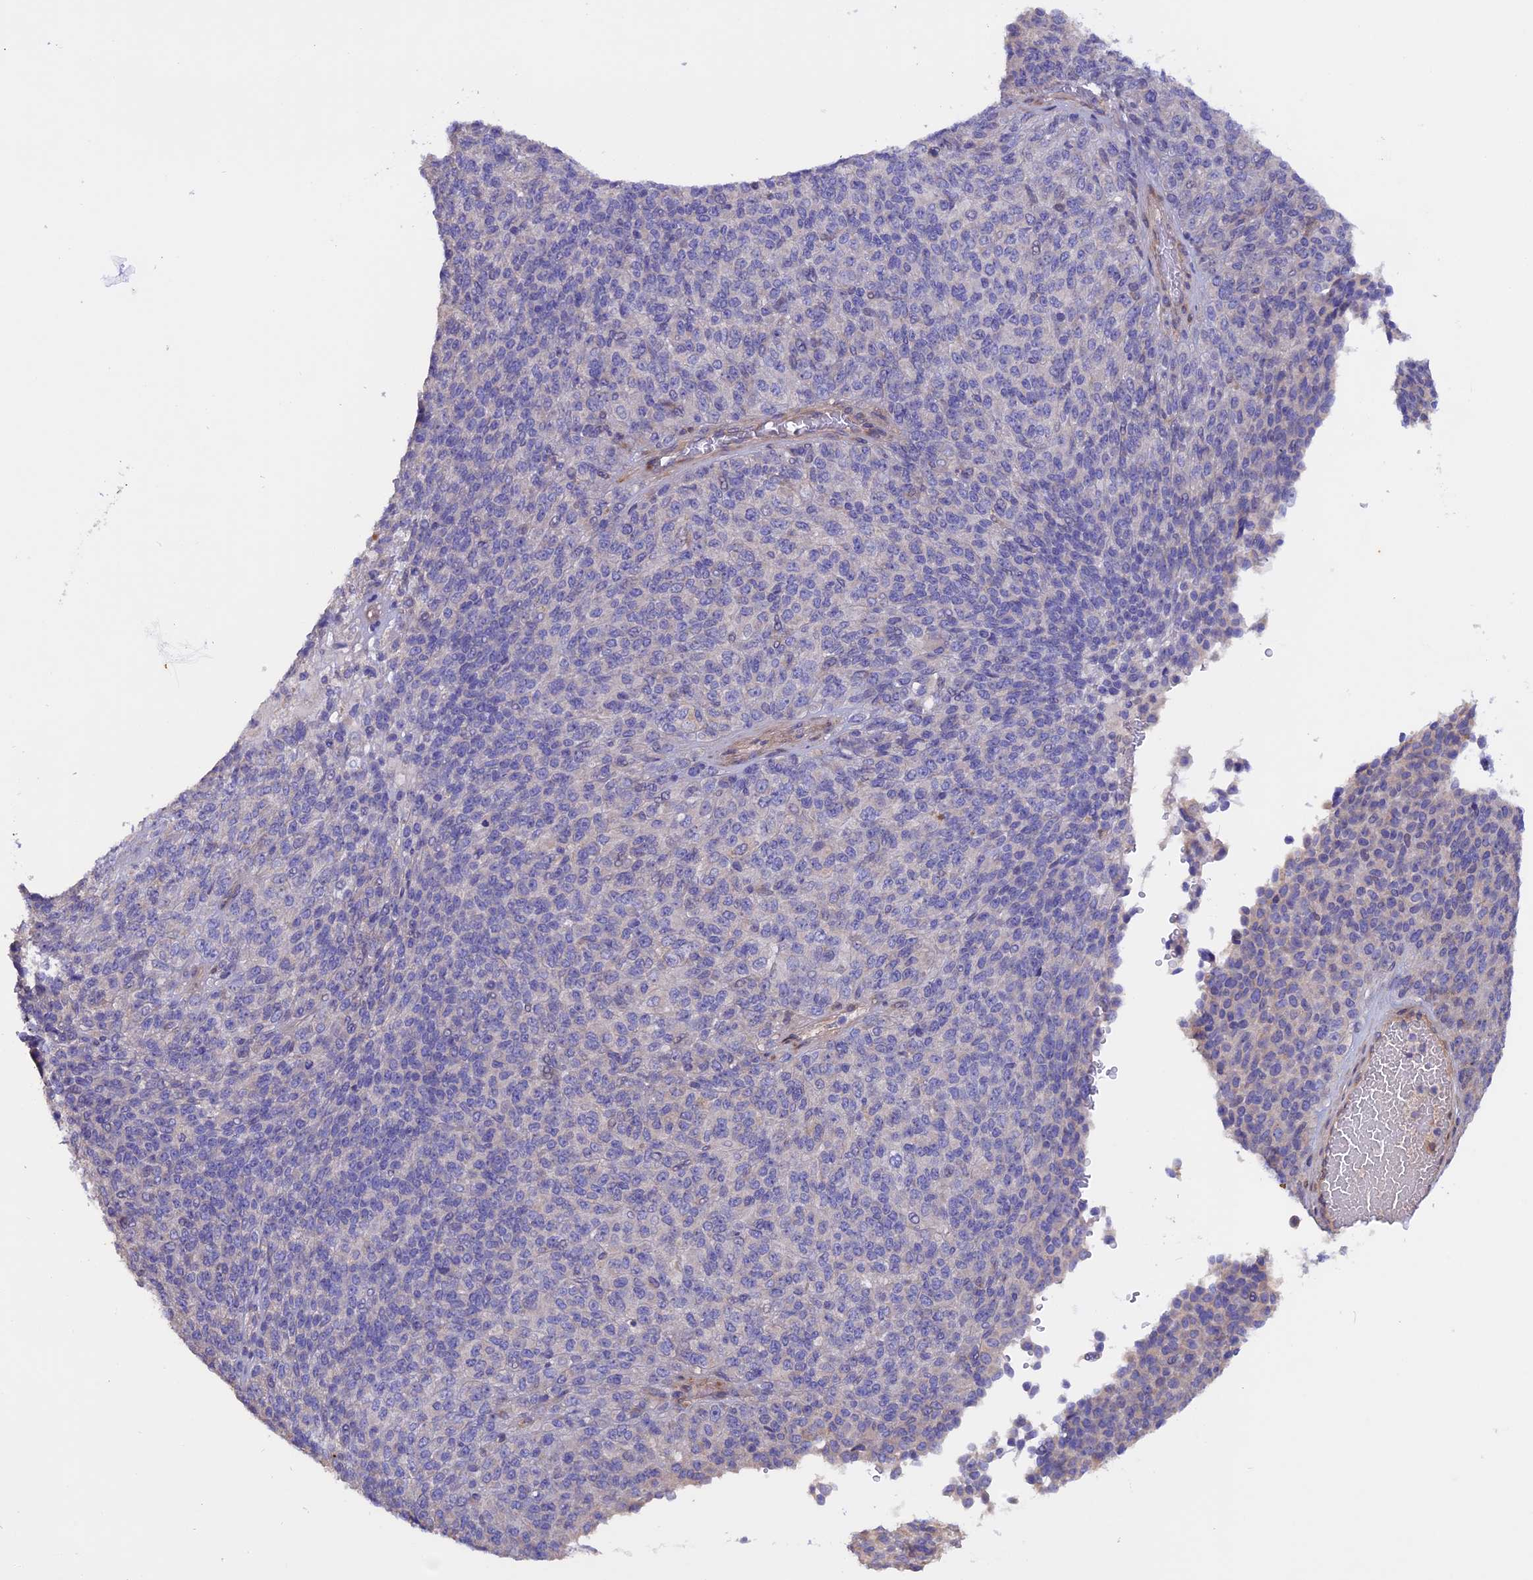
{"staining": {"intensity": "weak", "quantity": "<25%", "location": "cytoplasmic/membranous"}, "tissue": "melanoma", "cell_type": "Tumor cells", "image_type": "cancer", "snomed": [{"axis": "morphology", "description": "Malignant melanoma, Metastatic site"}, {"axis": "topography", "description": "Brain"}], "caption": "Protein analysis of melanoma shows no significant expression in tumor cells.", "gene": "HYCC1", "patient": {"sex": "female", "age": 56}}